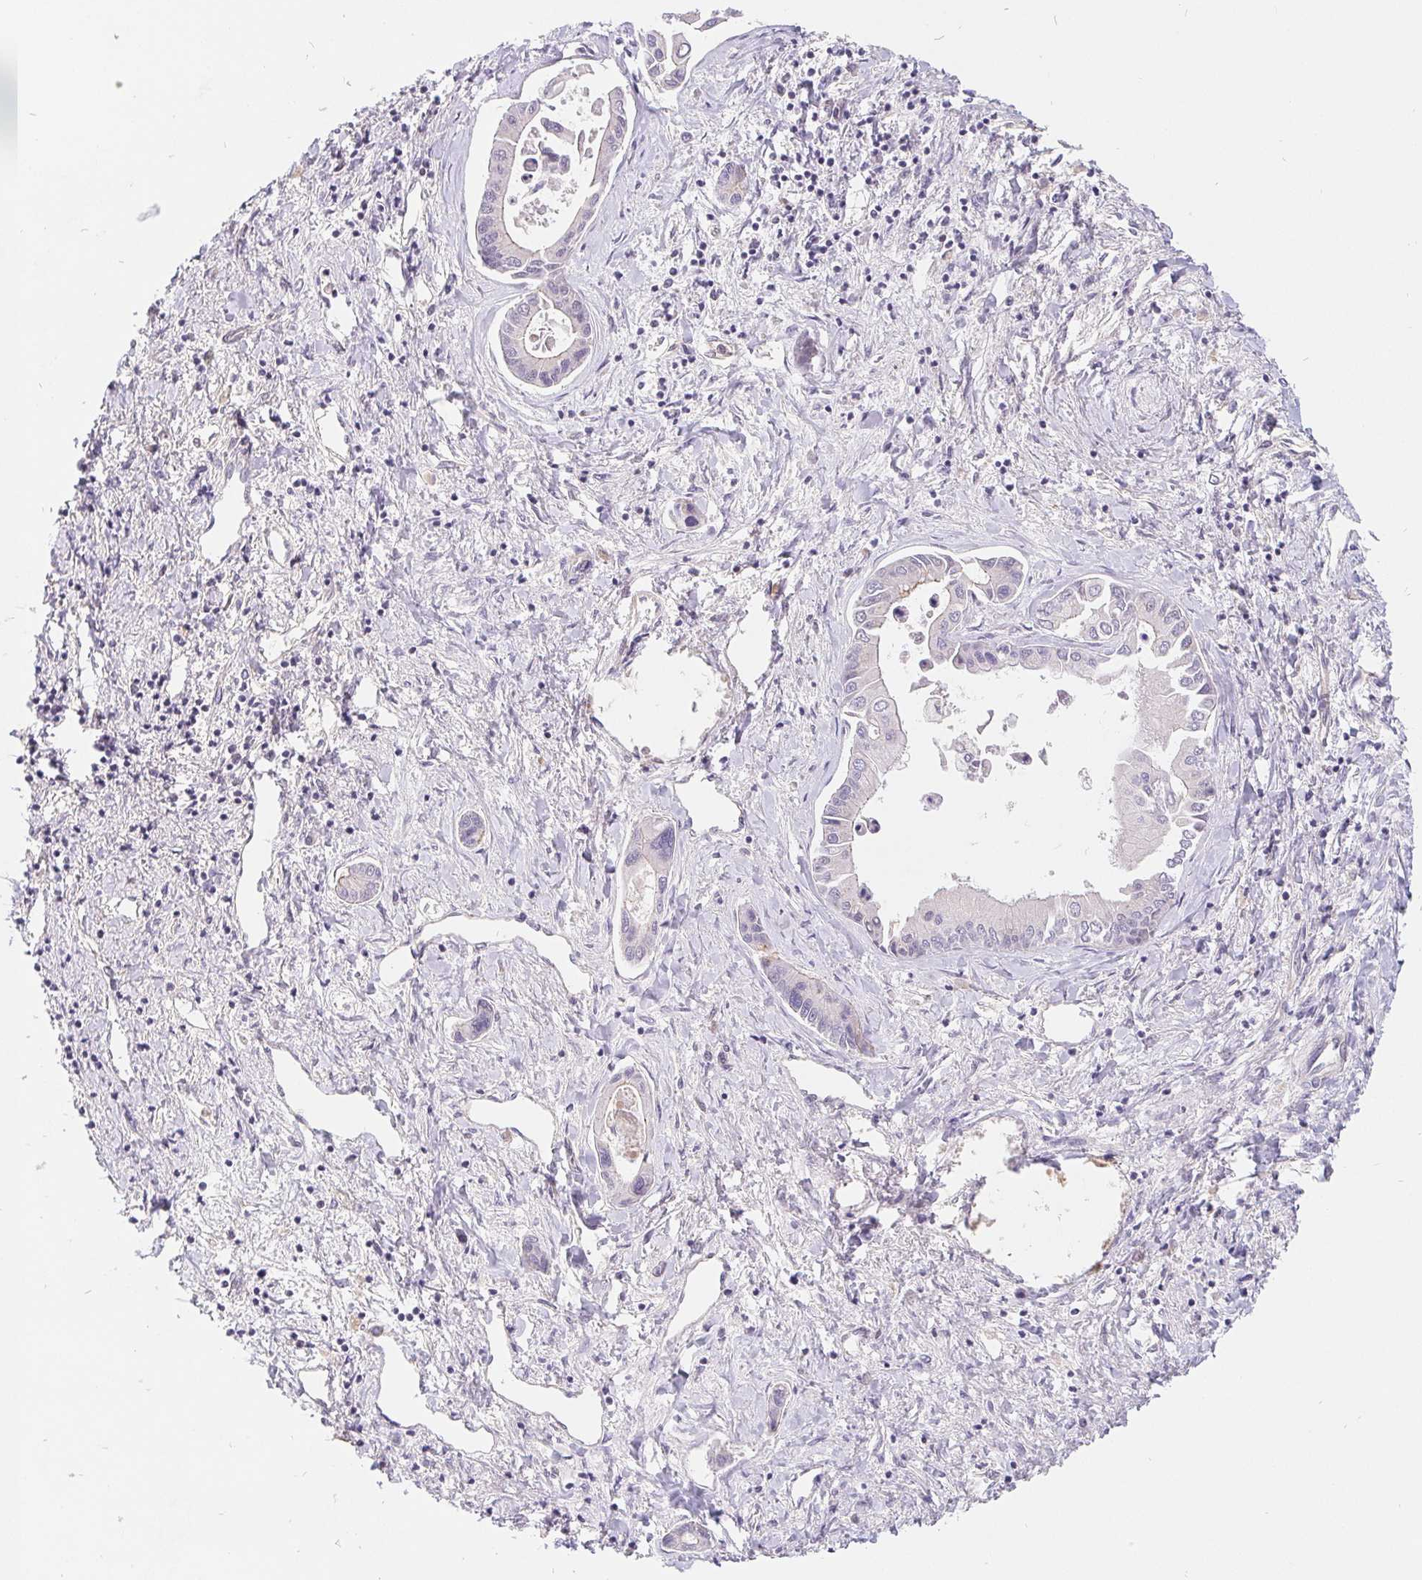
{"staining": {"intensity": "negative", "quantity": "none", "location": "none"}, "tissue": "liver cancer", "cell_type": "Tumor cells", "image_type": "cancer", "snomed": [{"axis": "morphology", "description": "Cholangiocarcinoma"}, {"axis": "topography", "description": "Liver"}], "caption": "High magnification brightfield microscopy of liver cancer (cholangiocarcinoma) stained with DAB (3,3'-diaminobenzidine) (brown) and counterstained with hematoxylin (blue): tumor cells show no significant positivity. The staining was performed using DAB (3,3'-diaminobenzidine) to visualize the protein expression in brown, while the nuclei were stained in blue with hematoxylin (Magnification: 20x).", "gene": "POU2F1", "patient": {"sex": "male", "age": 66}}